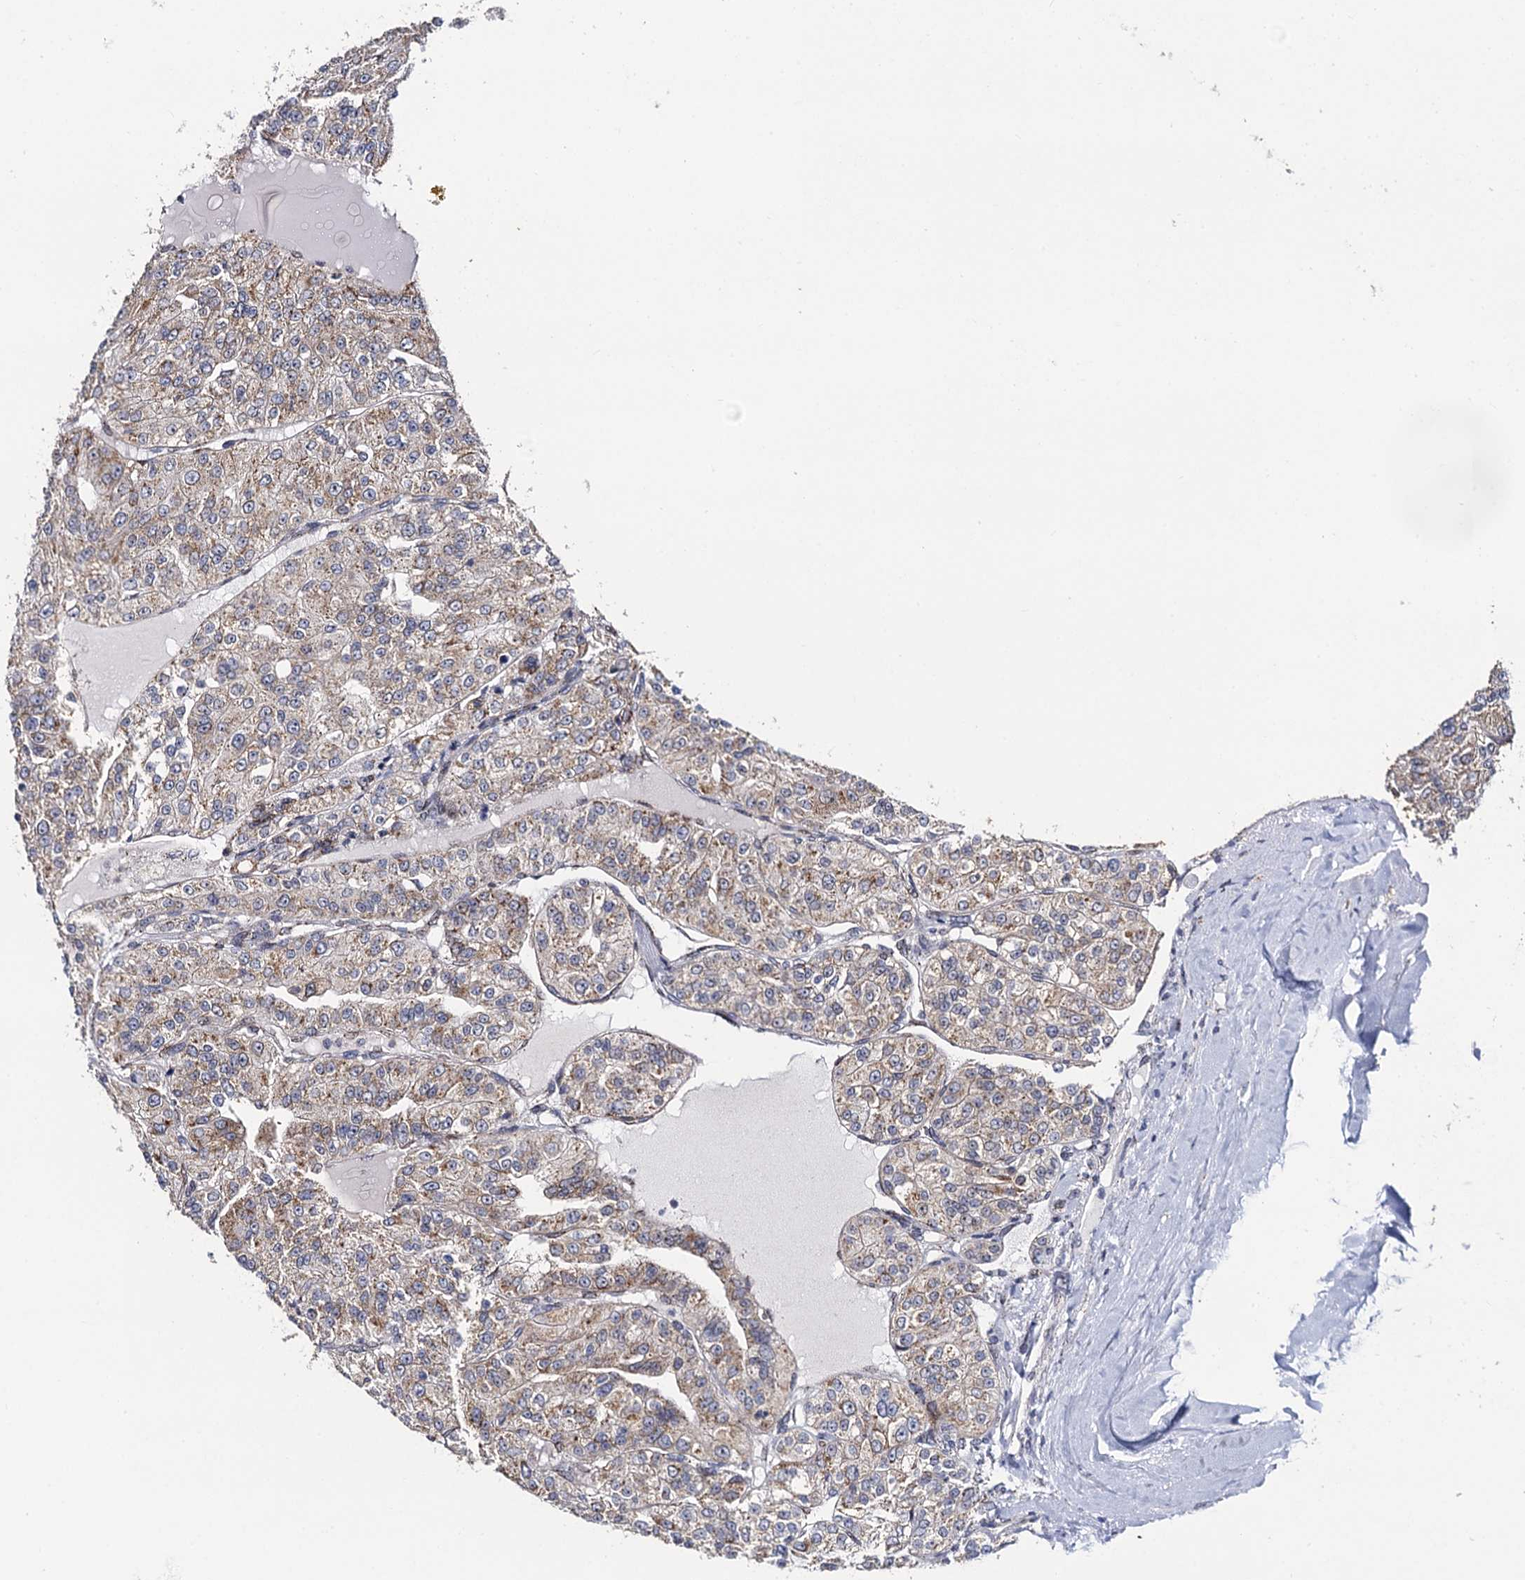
{"staining": {"intensity": "moderate", "quantity": "25%-75%", "location": "cytoplasmic/membranous"}, "tissue": "renal cancer", "cell_type": "Tumor cells", "image_type": "cancer", "snomed": [{"axis": "morphology", "description": "Adenocarcinoma, NOS"}, {"axis": "topography", "description": "Kidney"}], "caption": "The micrograph demonstrates staining of renal adenocarcinoma, revealing moderate cytoplasmic/membranous protein staining (brown color) within tumor cells. The protein of interest is shown in brown color, while the nuclei are stained blue.", "gene": "THAP2", "patient": {"sex": "female", "age": 63}}